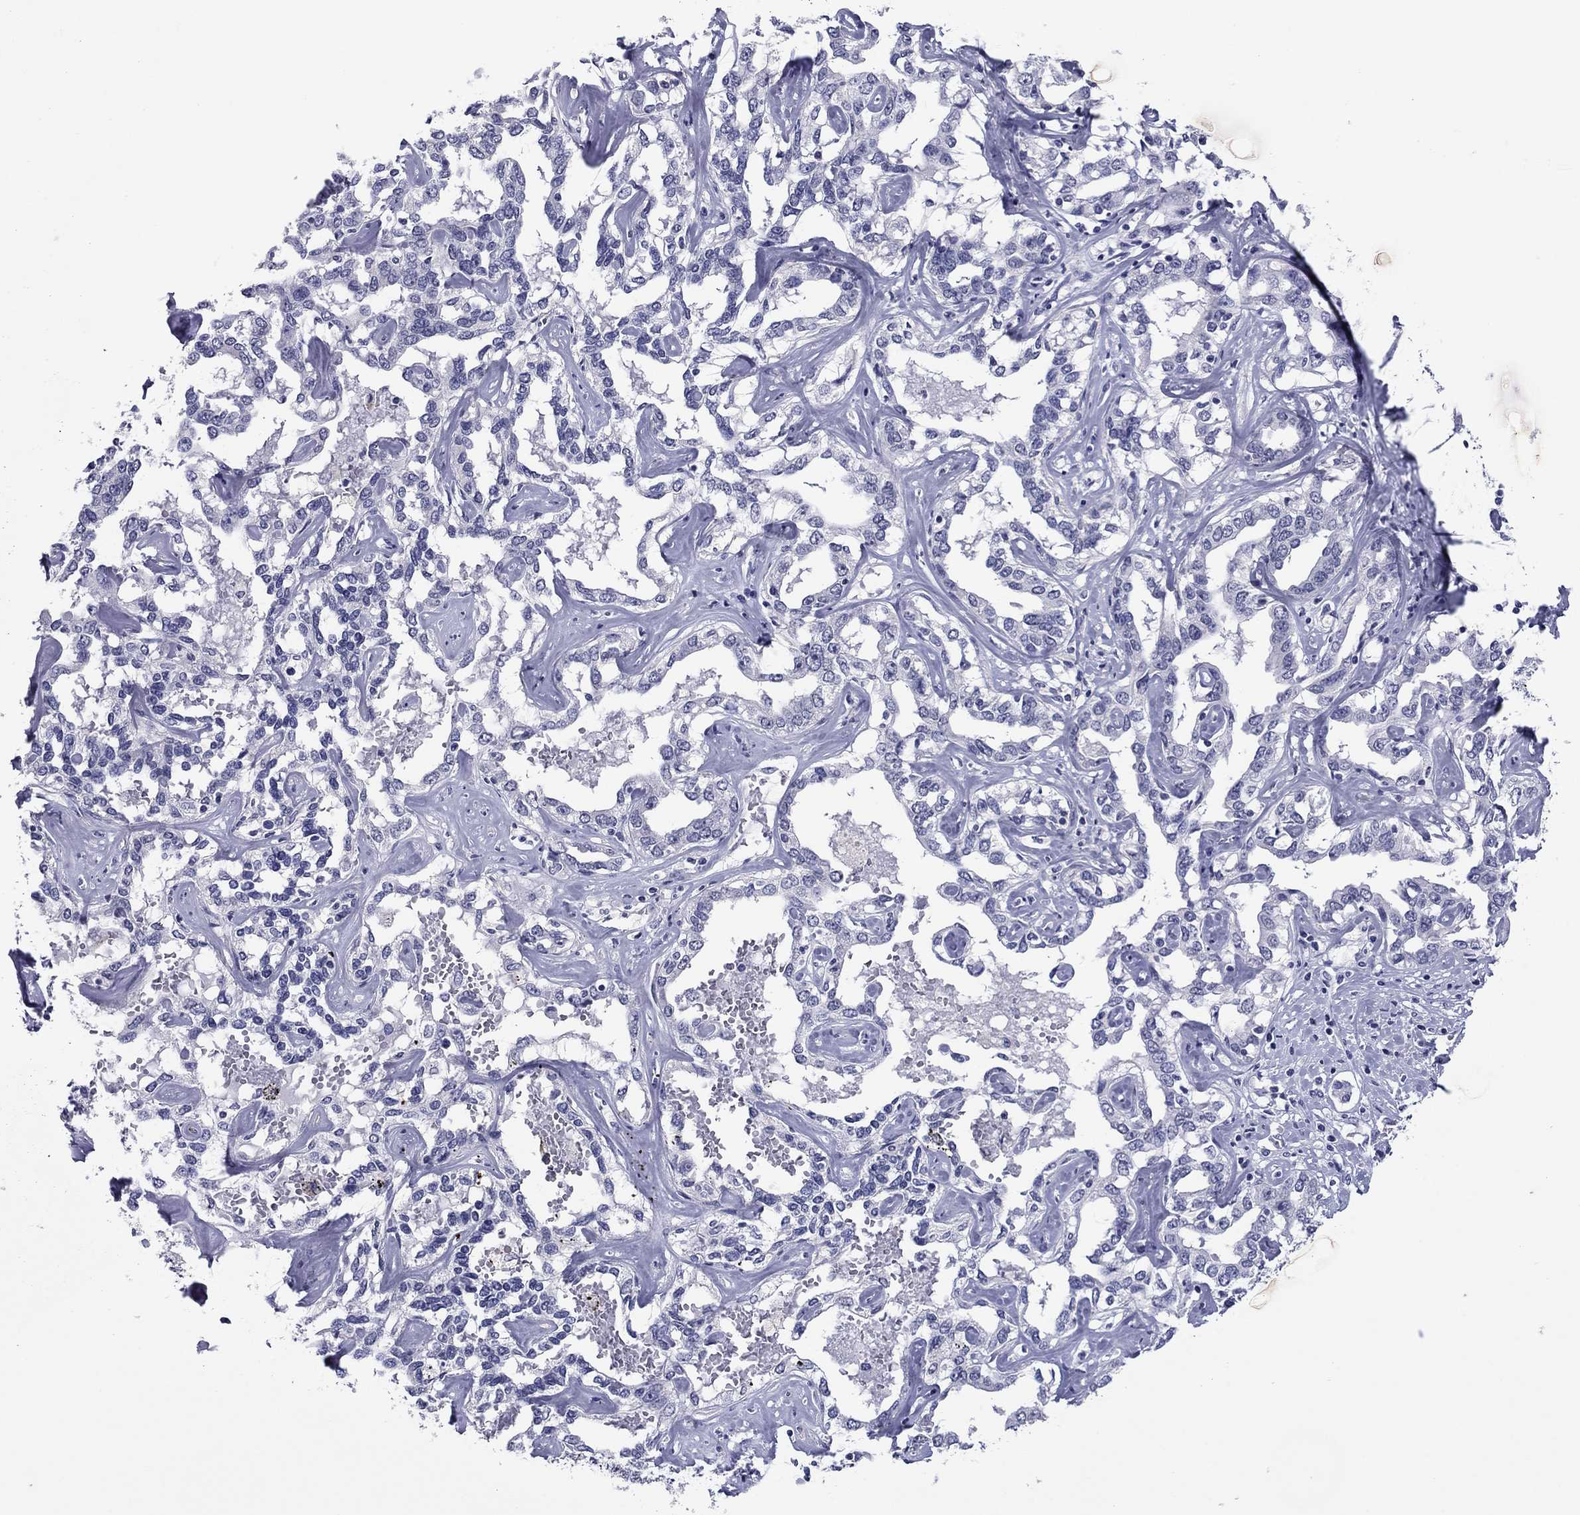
{"staining": {"intensity": "negative", "quantity": "none", "location": "none"}, "tissue": "liver cancer", "cell_type": "Tumor cells", "image_type": "cancer", "snomed": [{"axis": "morphology", "description": "Cholangiocarcinoma"}, {"axis": "topography", "description": "Liver"}], "caption": "The image displays no staining of tumor cells in cholangiocarcinoma (liver). (DAB IHC with hematoxylin counter stain).", "gene": "HAO1", "patient": {"sex": "male", "age": 59}}